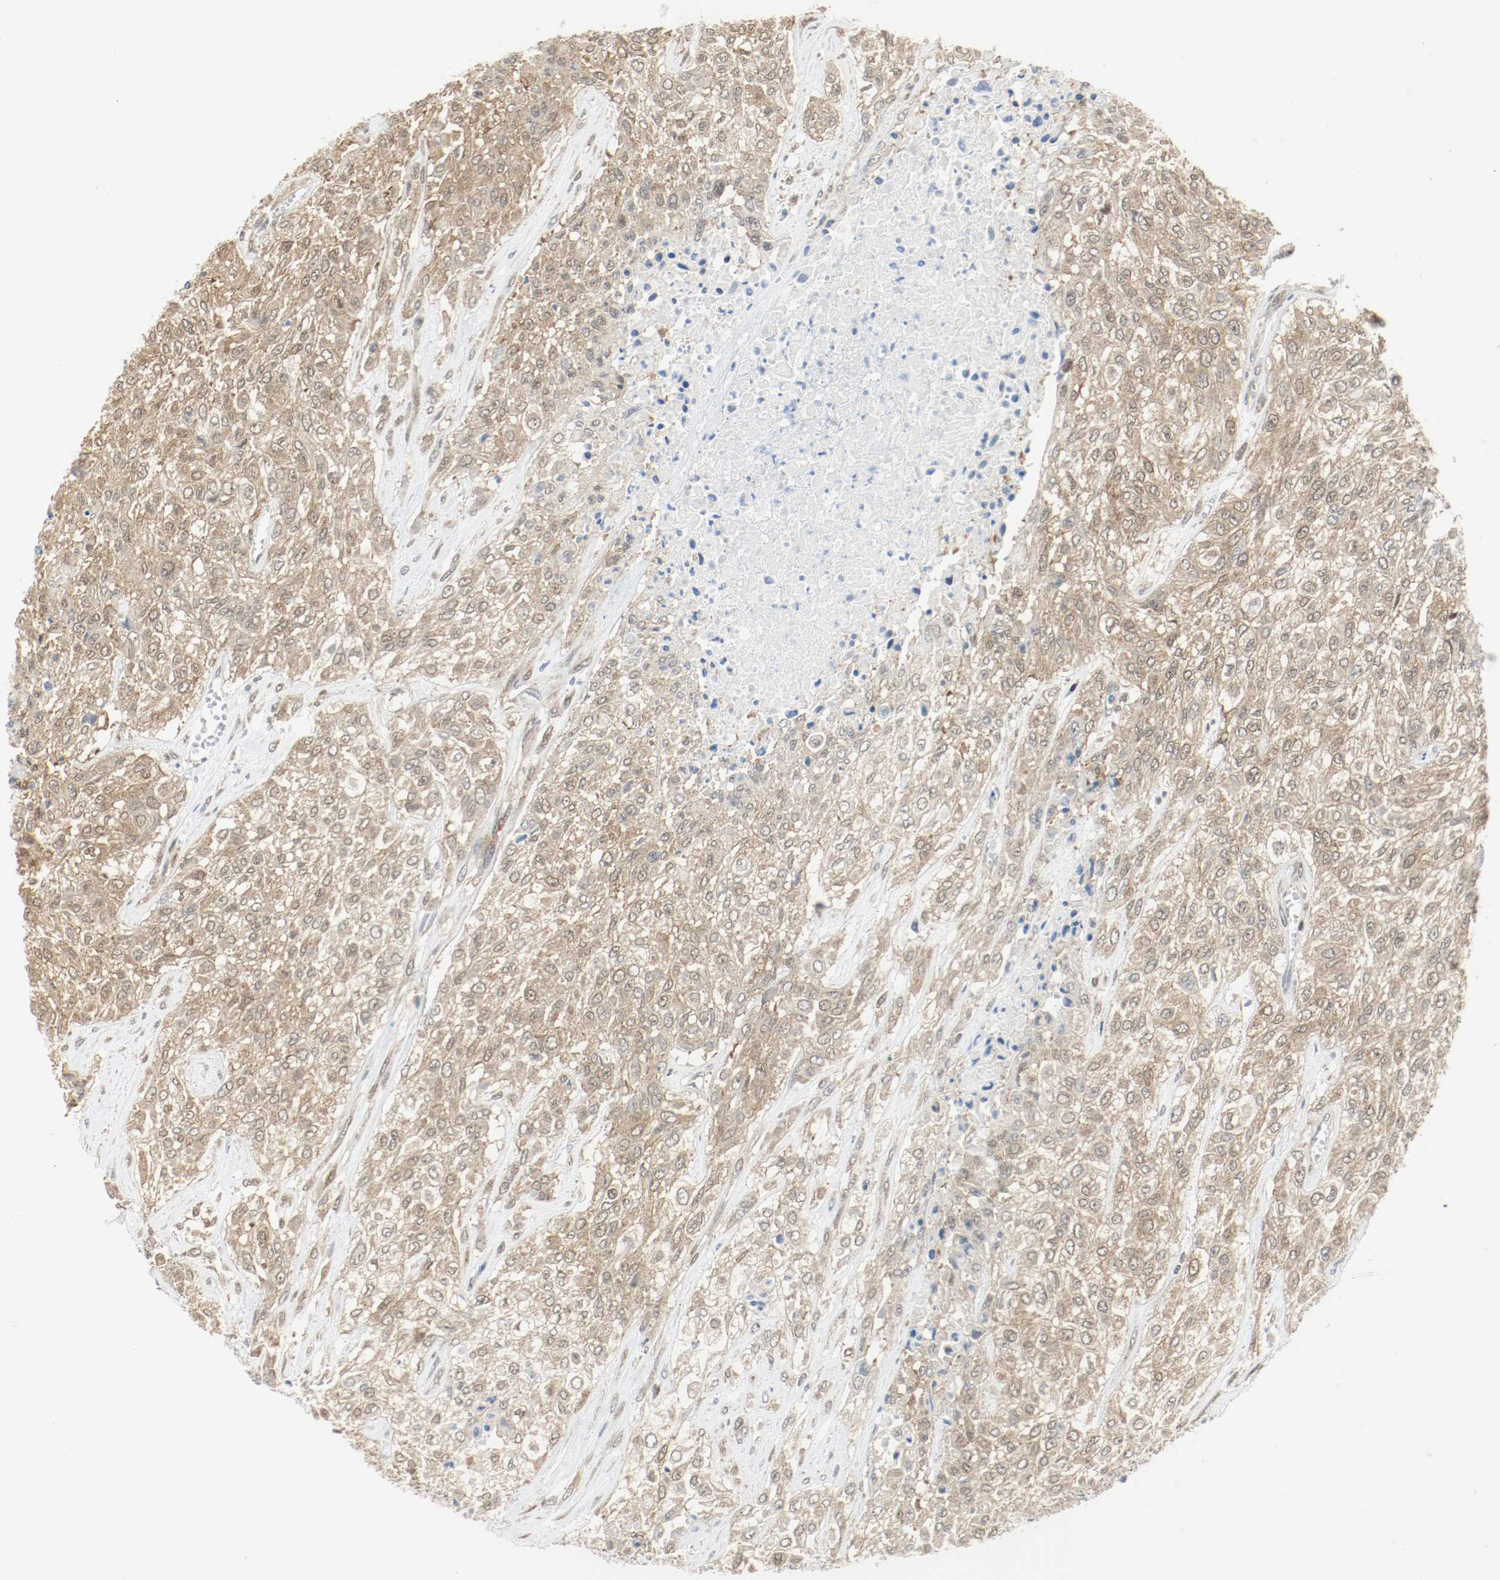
{"staining": {"intensity": "weak", "quantity": ">75%", "location": "cytoplasmic/membranous,nuclear"}, "tissue": "urothelial cancer", "cell_type": "Tumor cells", "image_type": "cancer", "snomed": [{"axis": "morphology", "description": "Urothelial carcinoma, High grade"}, {"axis": "topography", "description": "Urinary bladder"}], "caption": "Immunohistochemistry staining of high-grade urothelial carcinoma, which displays low levels of weak cytoplasmic/membranous and nuclear positivity in approximately >75% of tumor cells indicating weak cytoplasmic/membranous and nuclear protein positivity. The staining was performed using DAB (3,3'-diaminobenzidine) (brown) for protein detection and nuclei were counterstained in hematoxylin (blue).", "gene": "PPME1", "patient": {"sex": "male", "age": 57}}